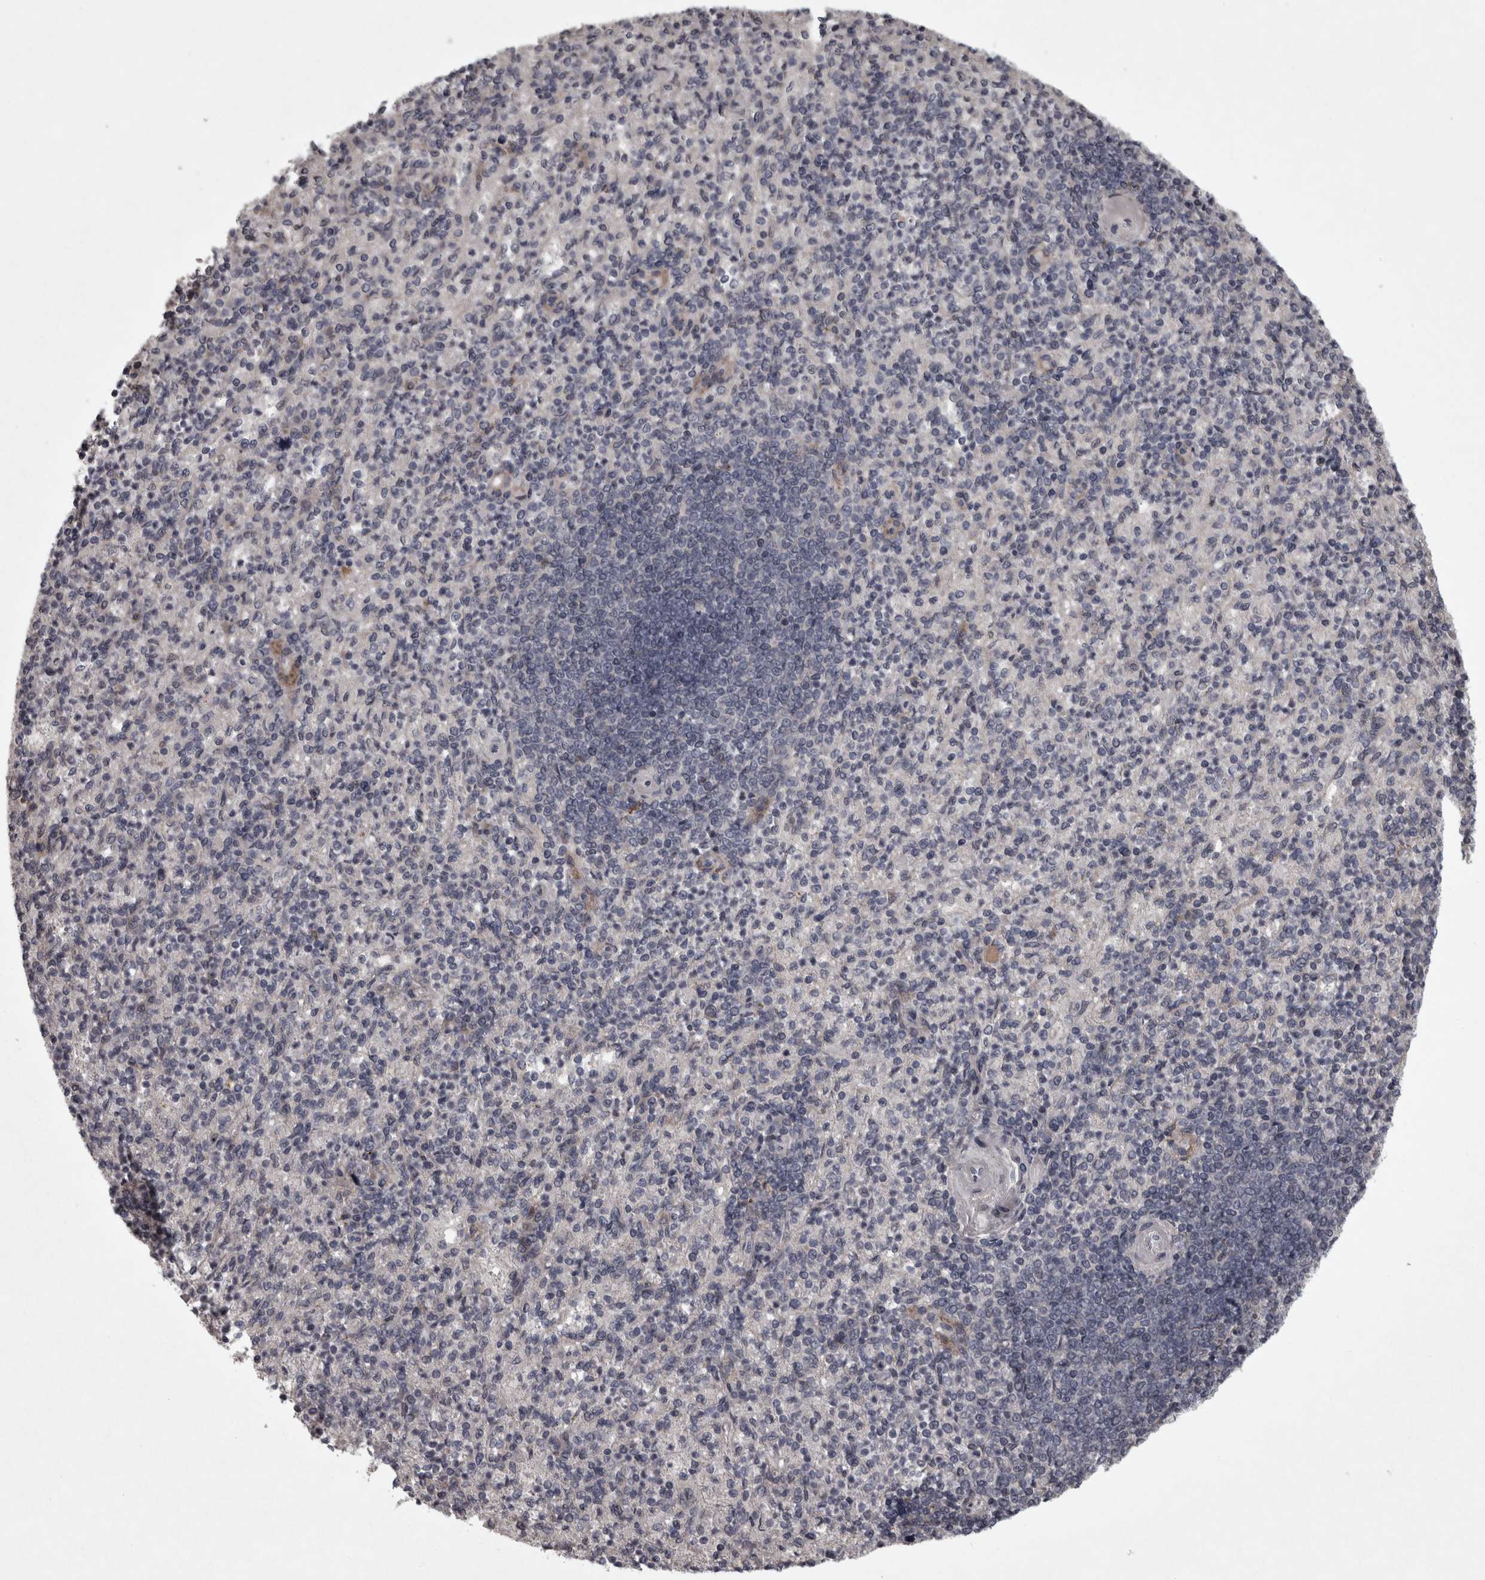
{"staining": {"intensity": "weak", "quantity": "<25%", "location": "cytoplasmic/membranous"}, "tissue": "spleen", "cell_type": "Cells in red pulp", "image_type": "normal", "snomed": [{"axis": "morphology", "description": "Normal tissue, NOS"}, {"axis": "topography", "description": "Spleen"}], "caption": "Immunohistochemistry (IHC) photomicrograph of unremarkable spleen: human spleen stained with DAB (3,3'-diaminobenzidine) demonstrates no significant protein expression in cells in red pulp. (Immunohistochemistry (IHC), brightfield microscopy, high magnification).", "gene": "PCDH17", "patient": {"sex": "female", "age": 74}}